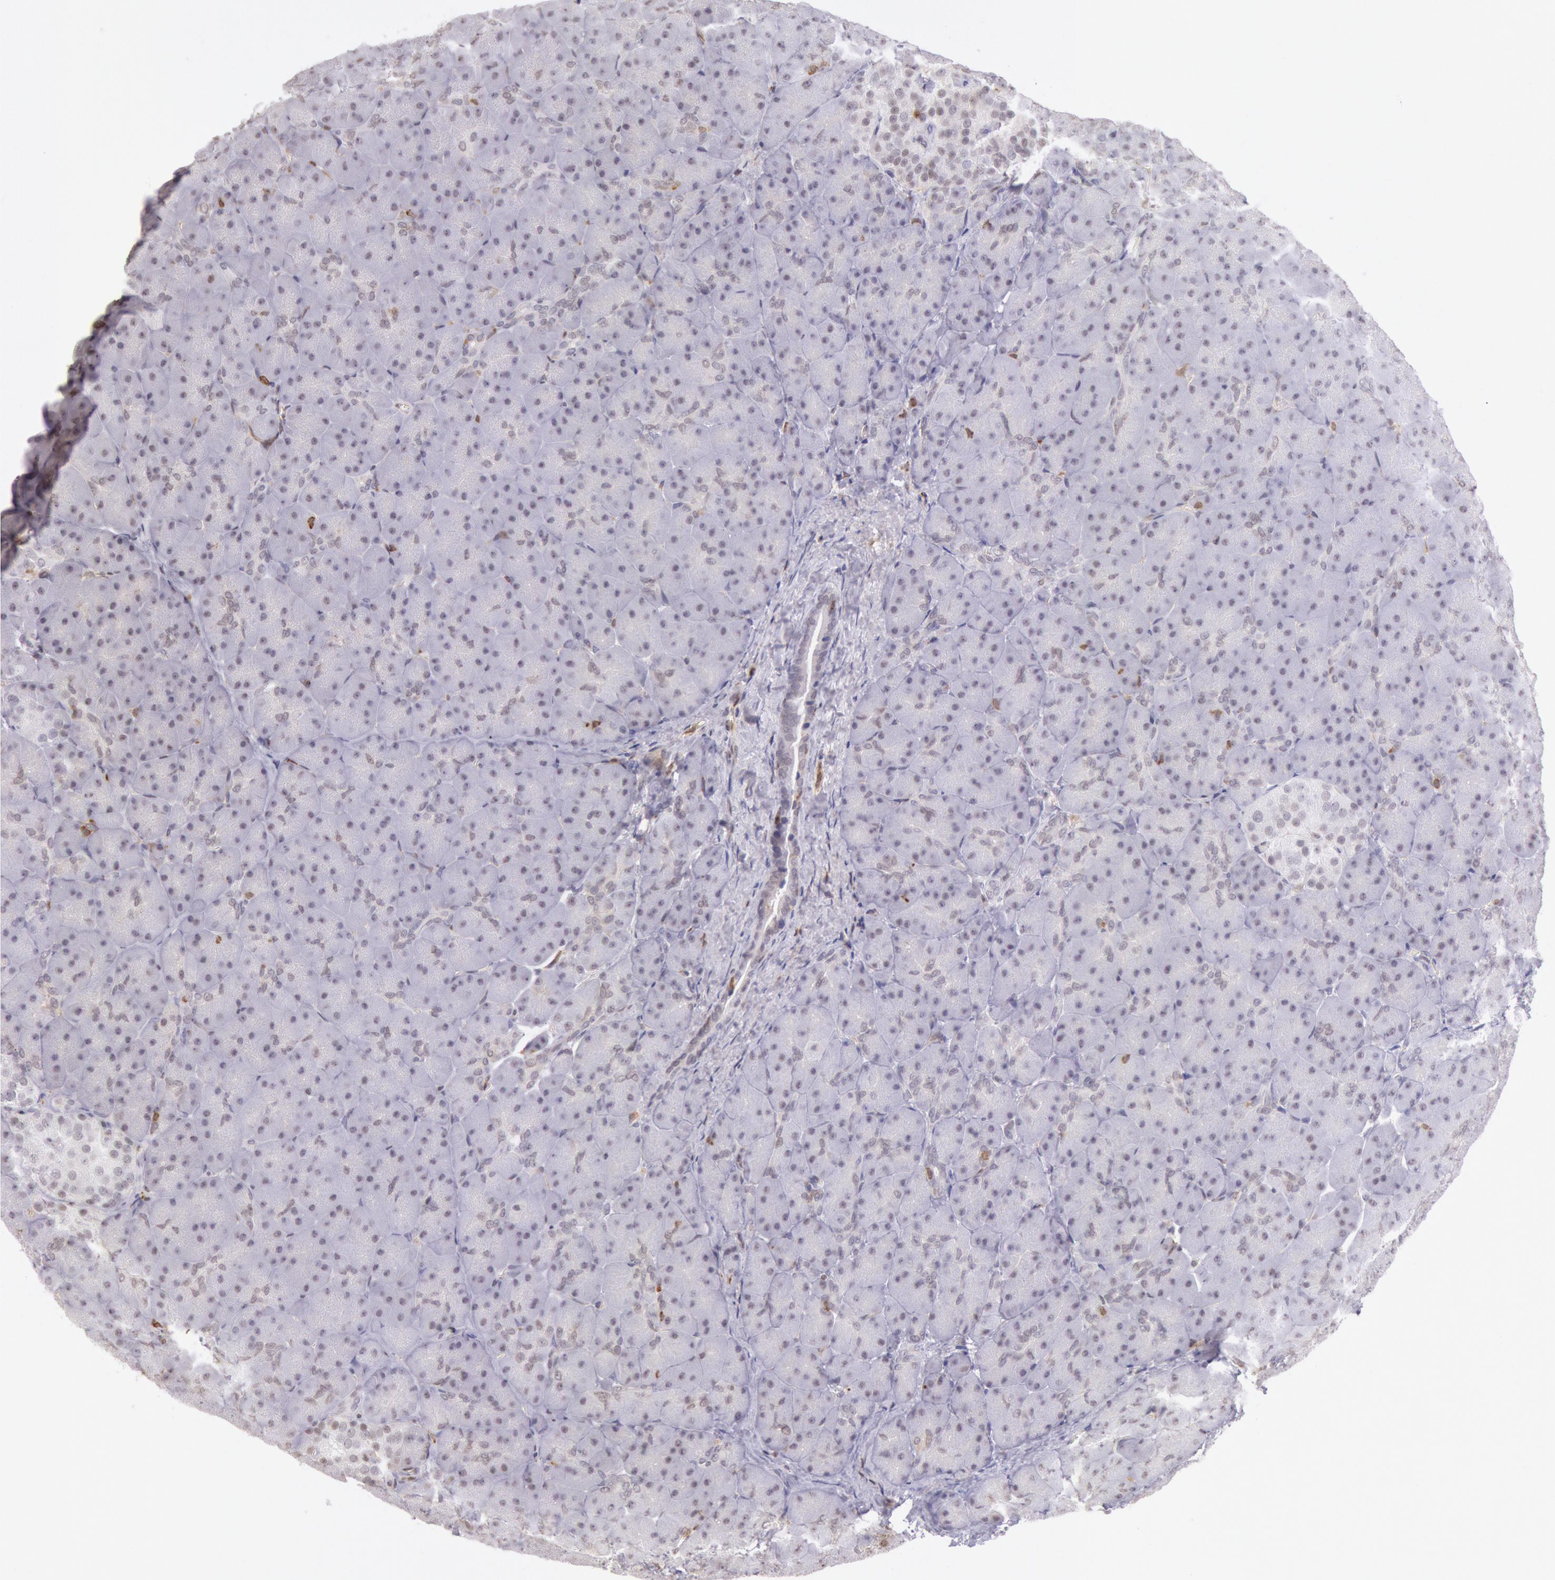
{"staining": {"intensity": "weak", "quantity": "25%-75%", "location": "nuclear"}, "tissue": "pancreas", "cell_type": "Exocrine glandular cells", "image_type": "normal", "snomed": [{"axis": "morphology", "description": "Normal tissue, NOS"}, {"axis": "topography", "description": "Pancreas"}], "caption": "A low amount of weak nuclear positivity is appreciated in approximately 25%-75% of exocrine glandular cells in unremarkable pancreas.", "gene": "HIF1A", "patient": {"sex": "male", "age": 66}}